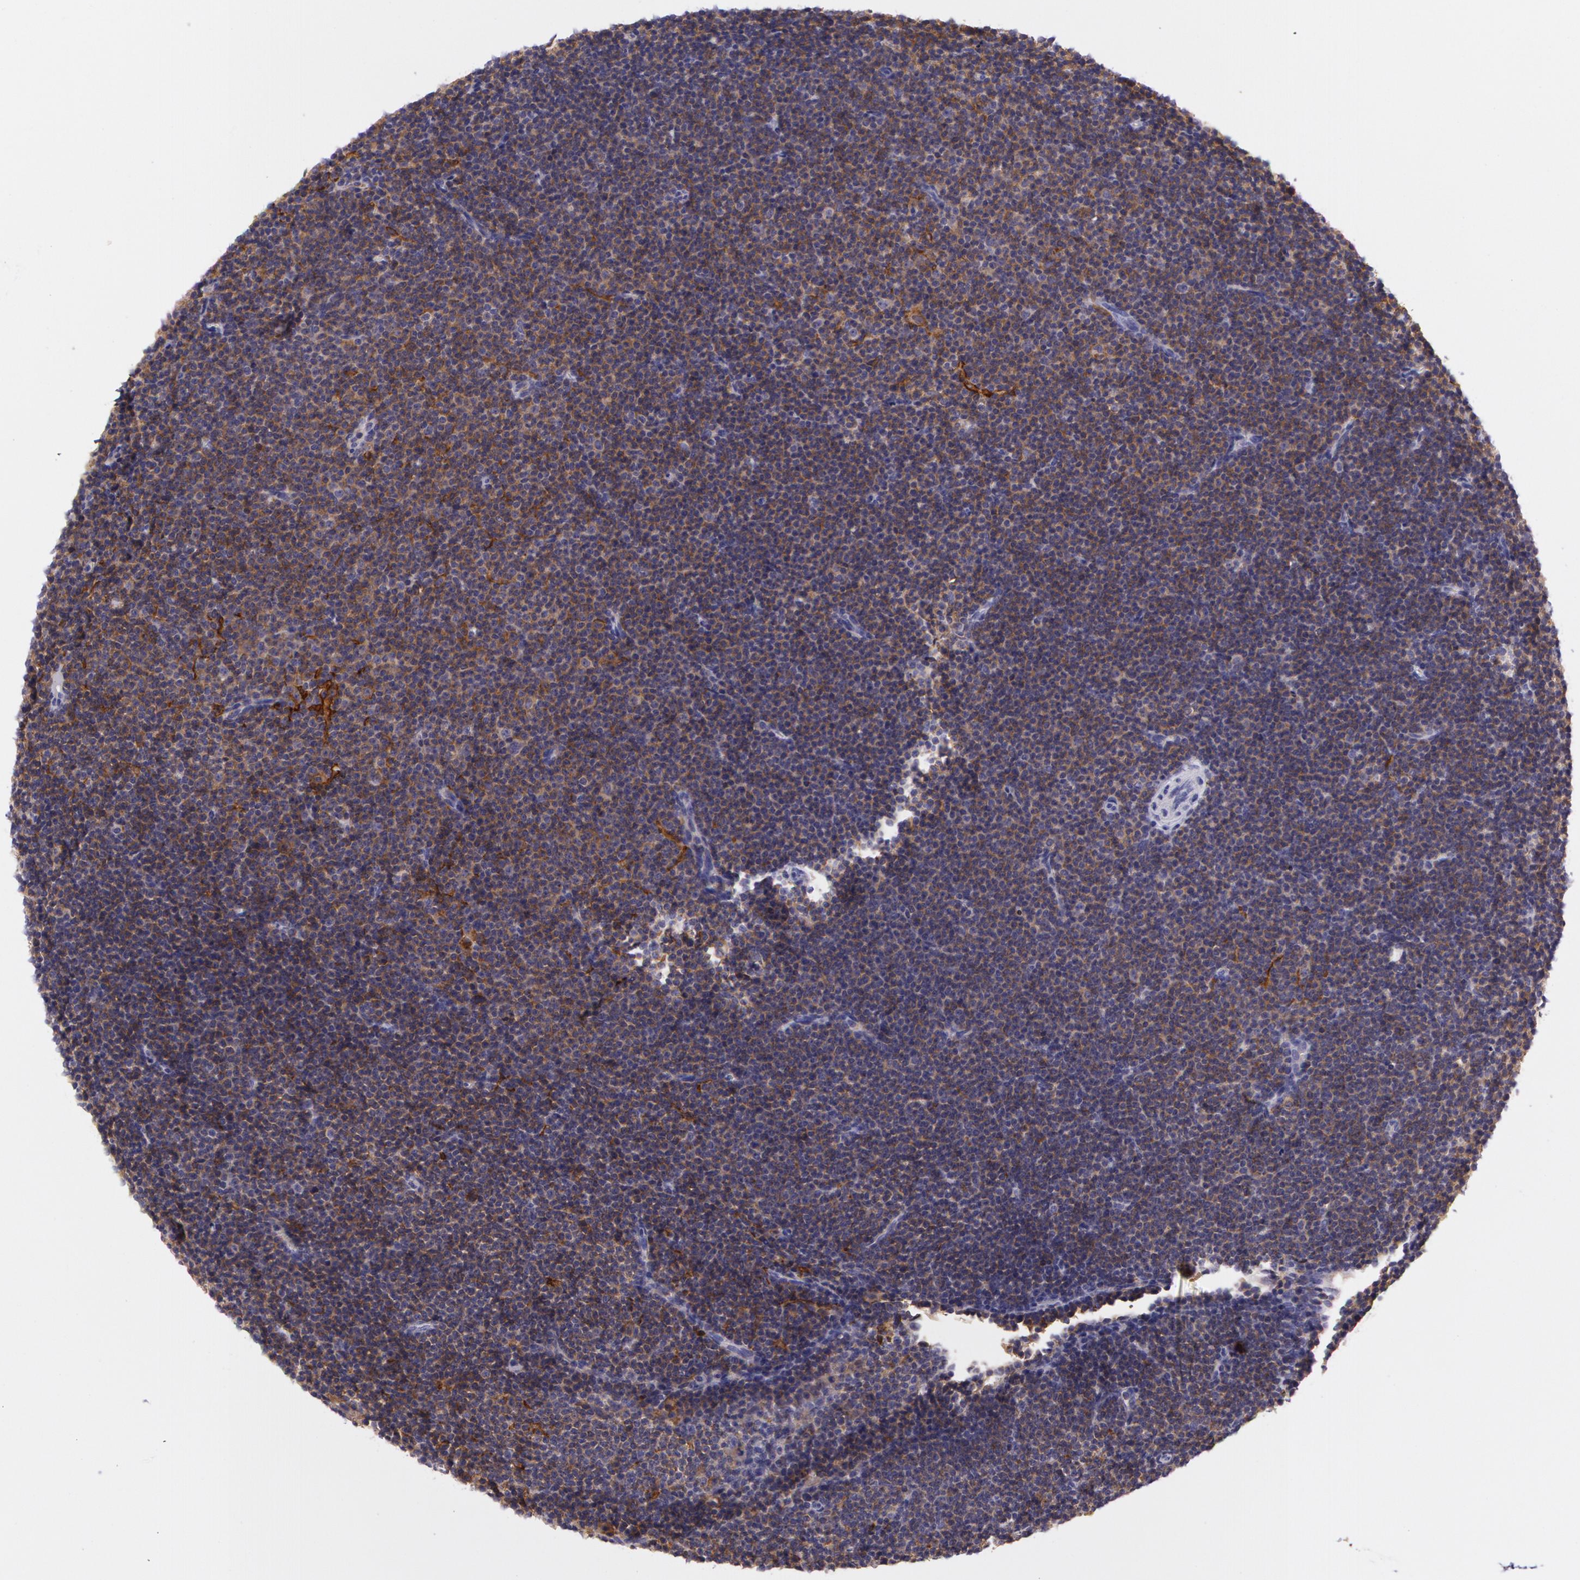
{"staining": {"intensity": "moderate", "quantity": ">75%", "location": "cytoplasmic/membranous"}, "tissue": "lymphoma", "cell_type": "Tumor cells", "image_type": "cancer", "snomed": [{"axis": "morphology", "description": "Malignant lymphoma, non-Hodgkin's type, Low grade"}, {"axis": "topography", "description": "Lymph node"}], "caption": "Immunohistochemistry (IHC) of lymphoma reveals medium levels of moderate cytoplasmic/membranous positivity in approximately >75% of tumor cells. (DAB IHC, brown staining for protein, blue staining for nuclei).", "gene": "LY75", "patient": {"sex": "female", "age": 69}}